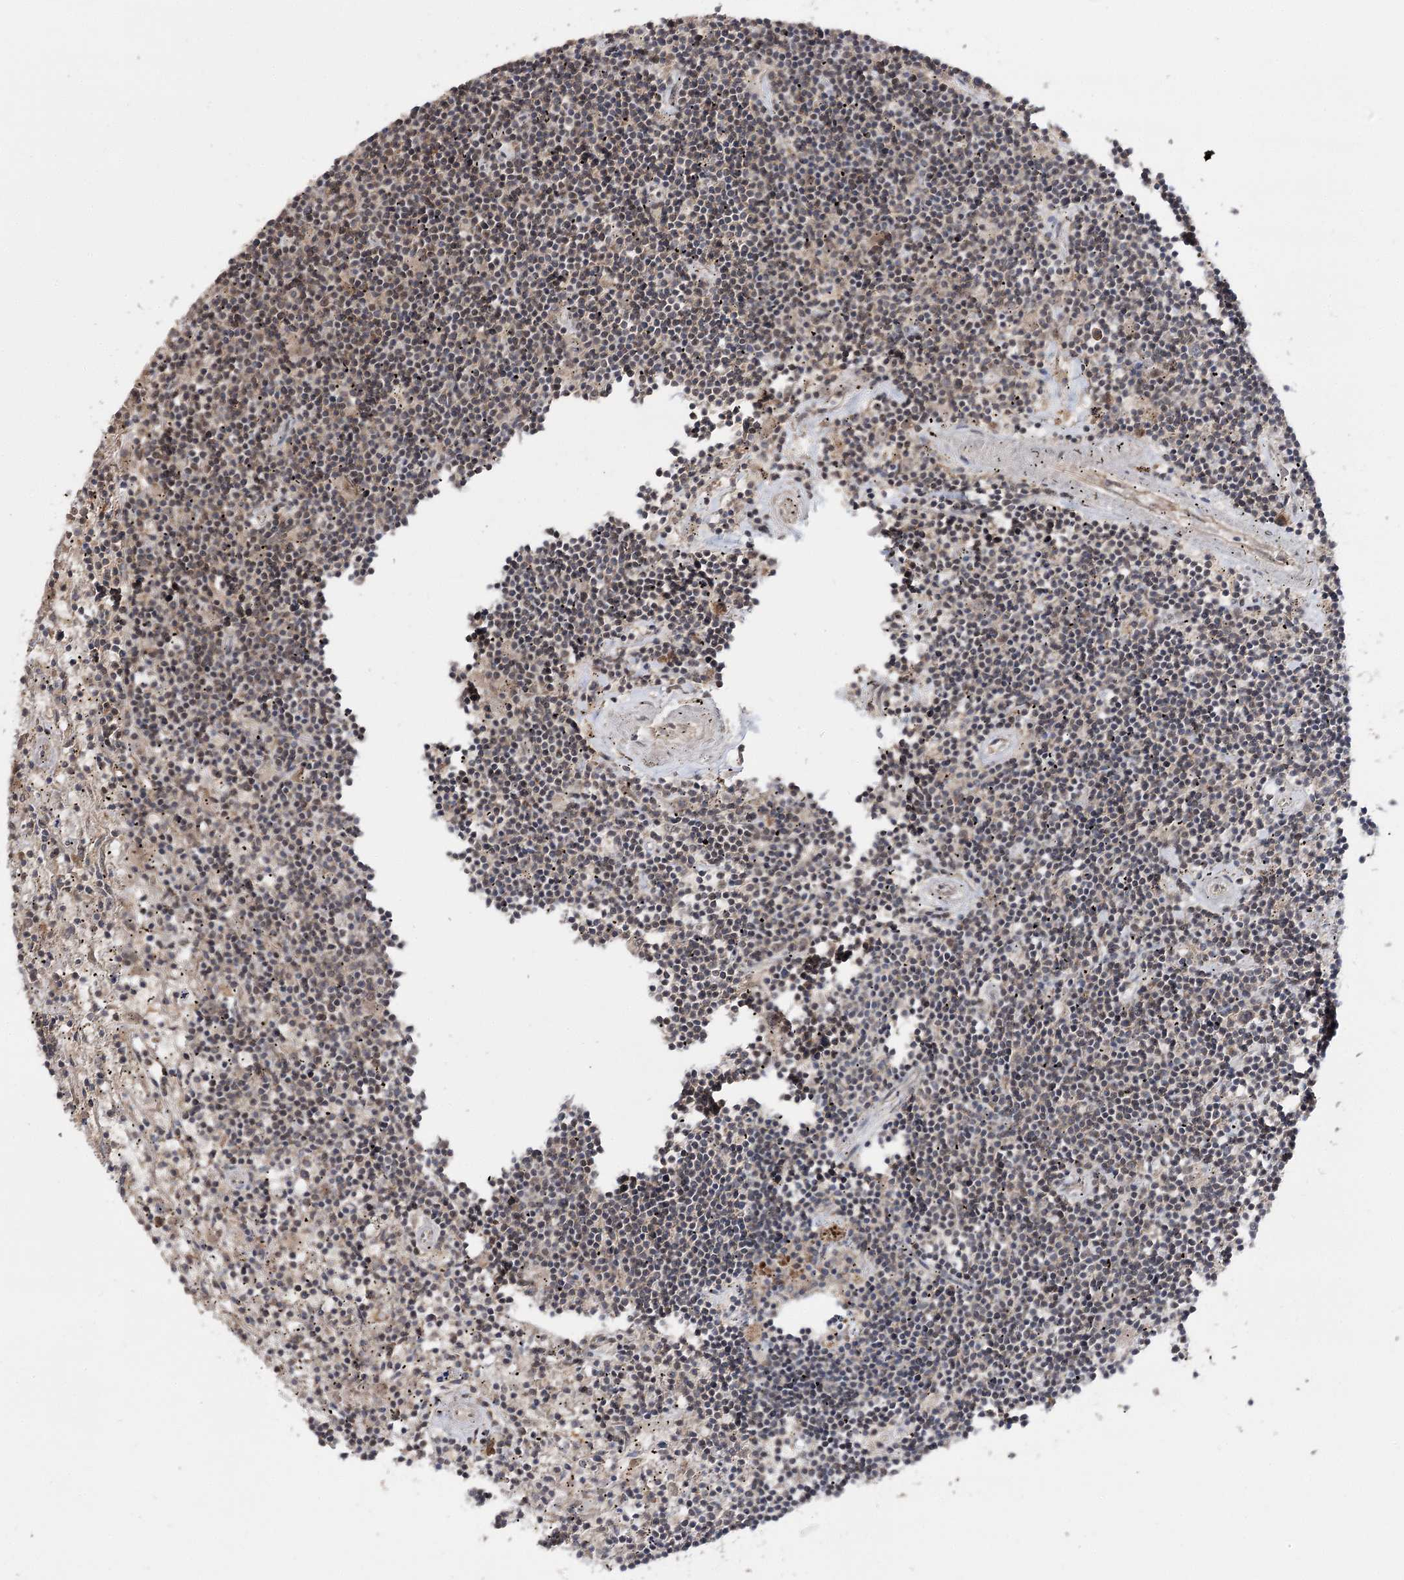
{"staining": {"intensity": "negative", "quantity": "none", "location": "none"}, "tissue": "lymphoma", "cell_type": "Tumor cells", "image_type": "cancer", "snomed": [{"axis": "morphology", "description": "Malignant lymphoma, non-Hodgkin's type, Low grade"}, {"axis": "topography", "description": "Spleen"}], "caption": "DAB (3,3'-diaminobenzidine) immunohistochemical staining of malignant lymphoma, non-Hodgkin's type (low-grade) displays no significant expression in tumor cells.", "gene": "FAM53B", "patient": {"sex": "male", "age": 76}}